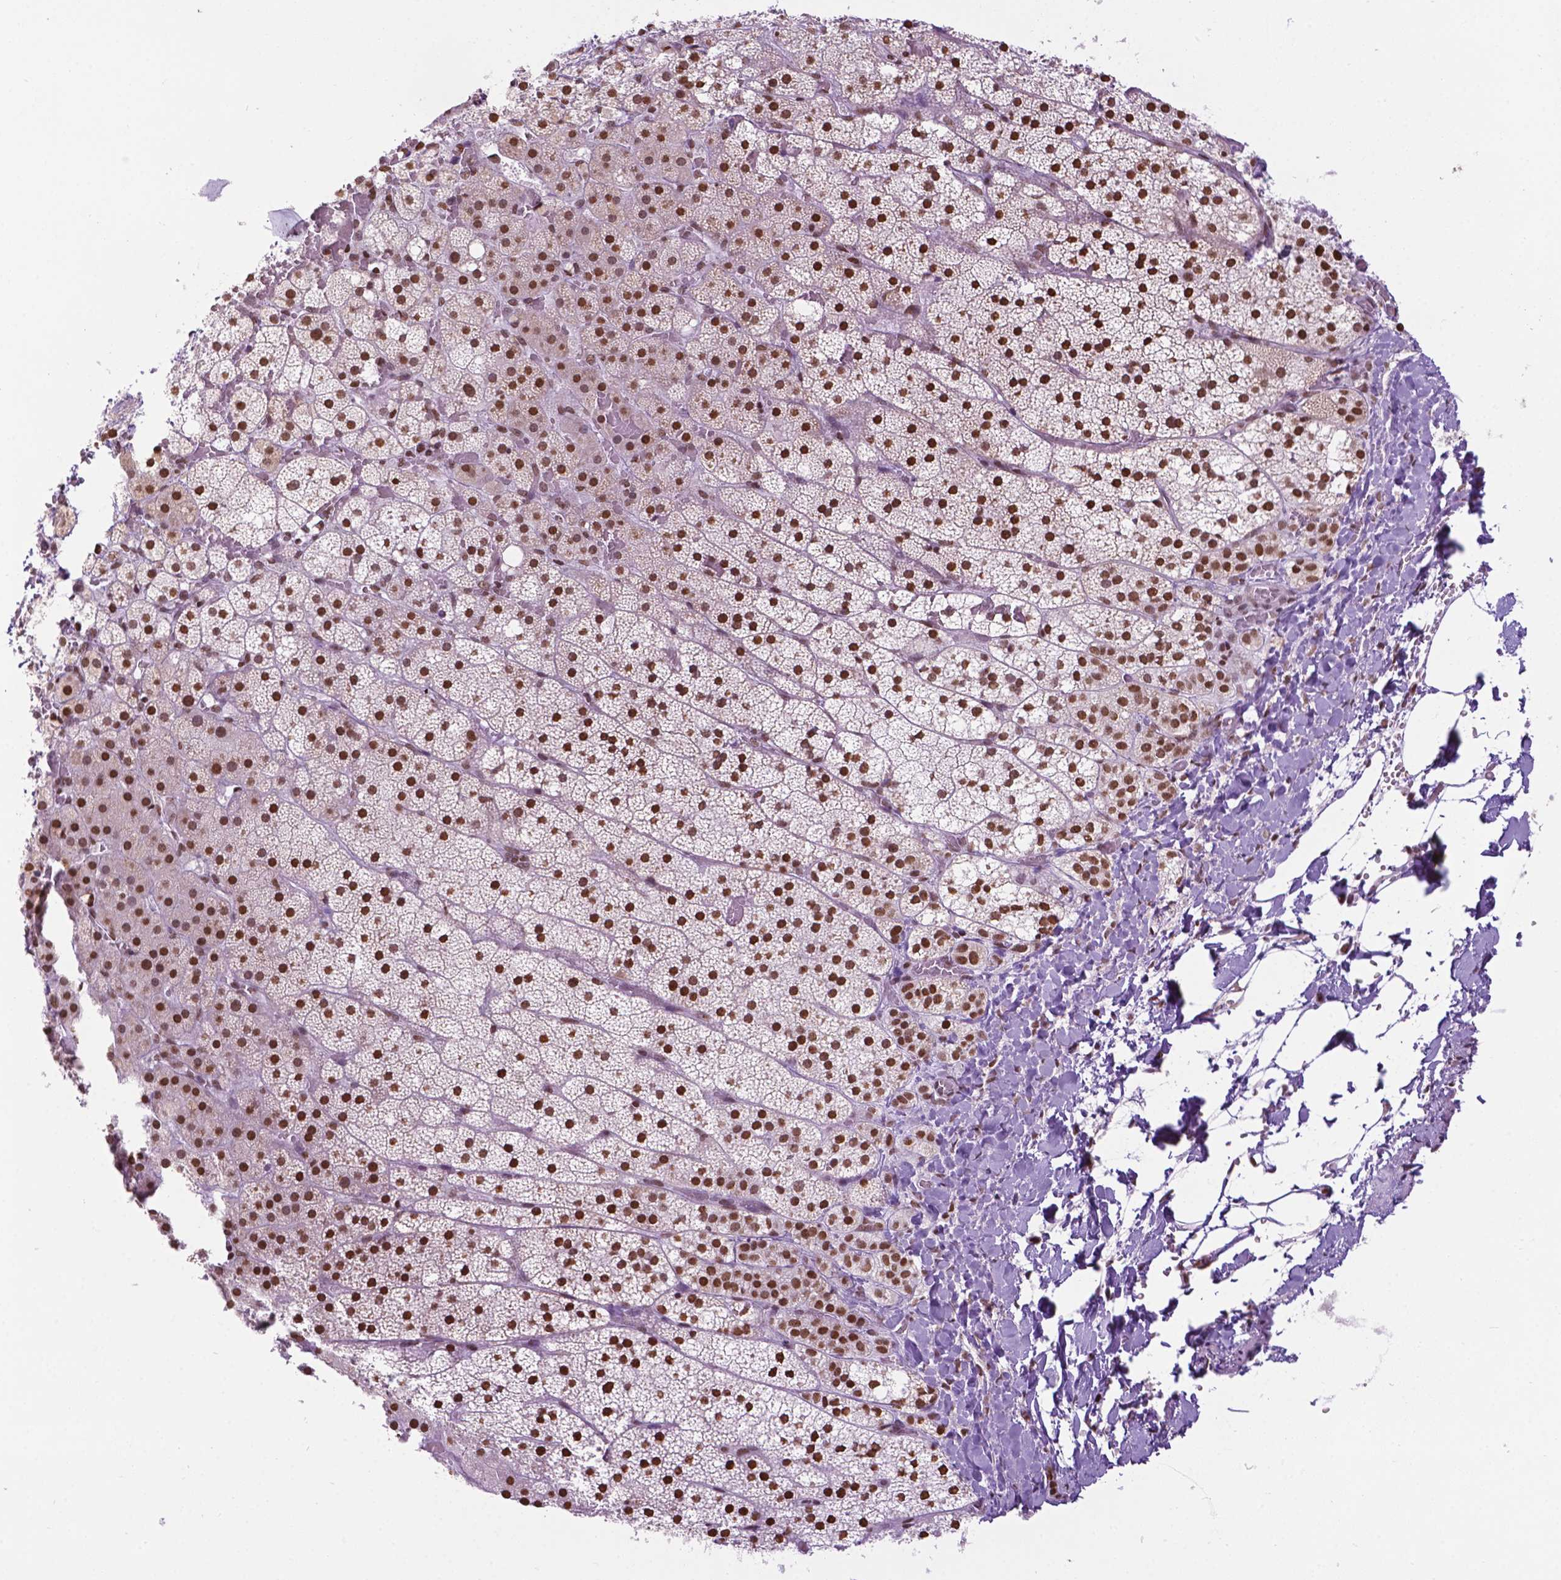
{"staining": {"intensity": "strong", "quantity": ">75%", "location": "nuclear"}, "tissue": "adrenal gland", "cell_type": "Glandular cells", "image_type": "normal", "snomed": [{"axis": "morphology", "description": "Normal tissue, NOS"}, {"axis": "topography", "description": "Adrenal gland"}], "caption": "IHC (DAB) staining of normal adrenal gland shows strong nuclear protein staining in approximately >75% of glandular cells. Using DAB (brown) and hematoxylin (blue) stains, captured at high magnification using brightfield microscopy.", "gene": "COL23A1", "patient": {"sex": "male", "age": 53}}